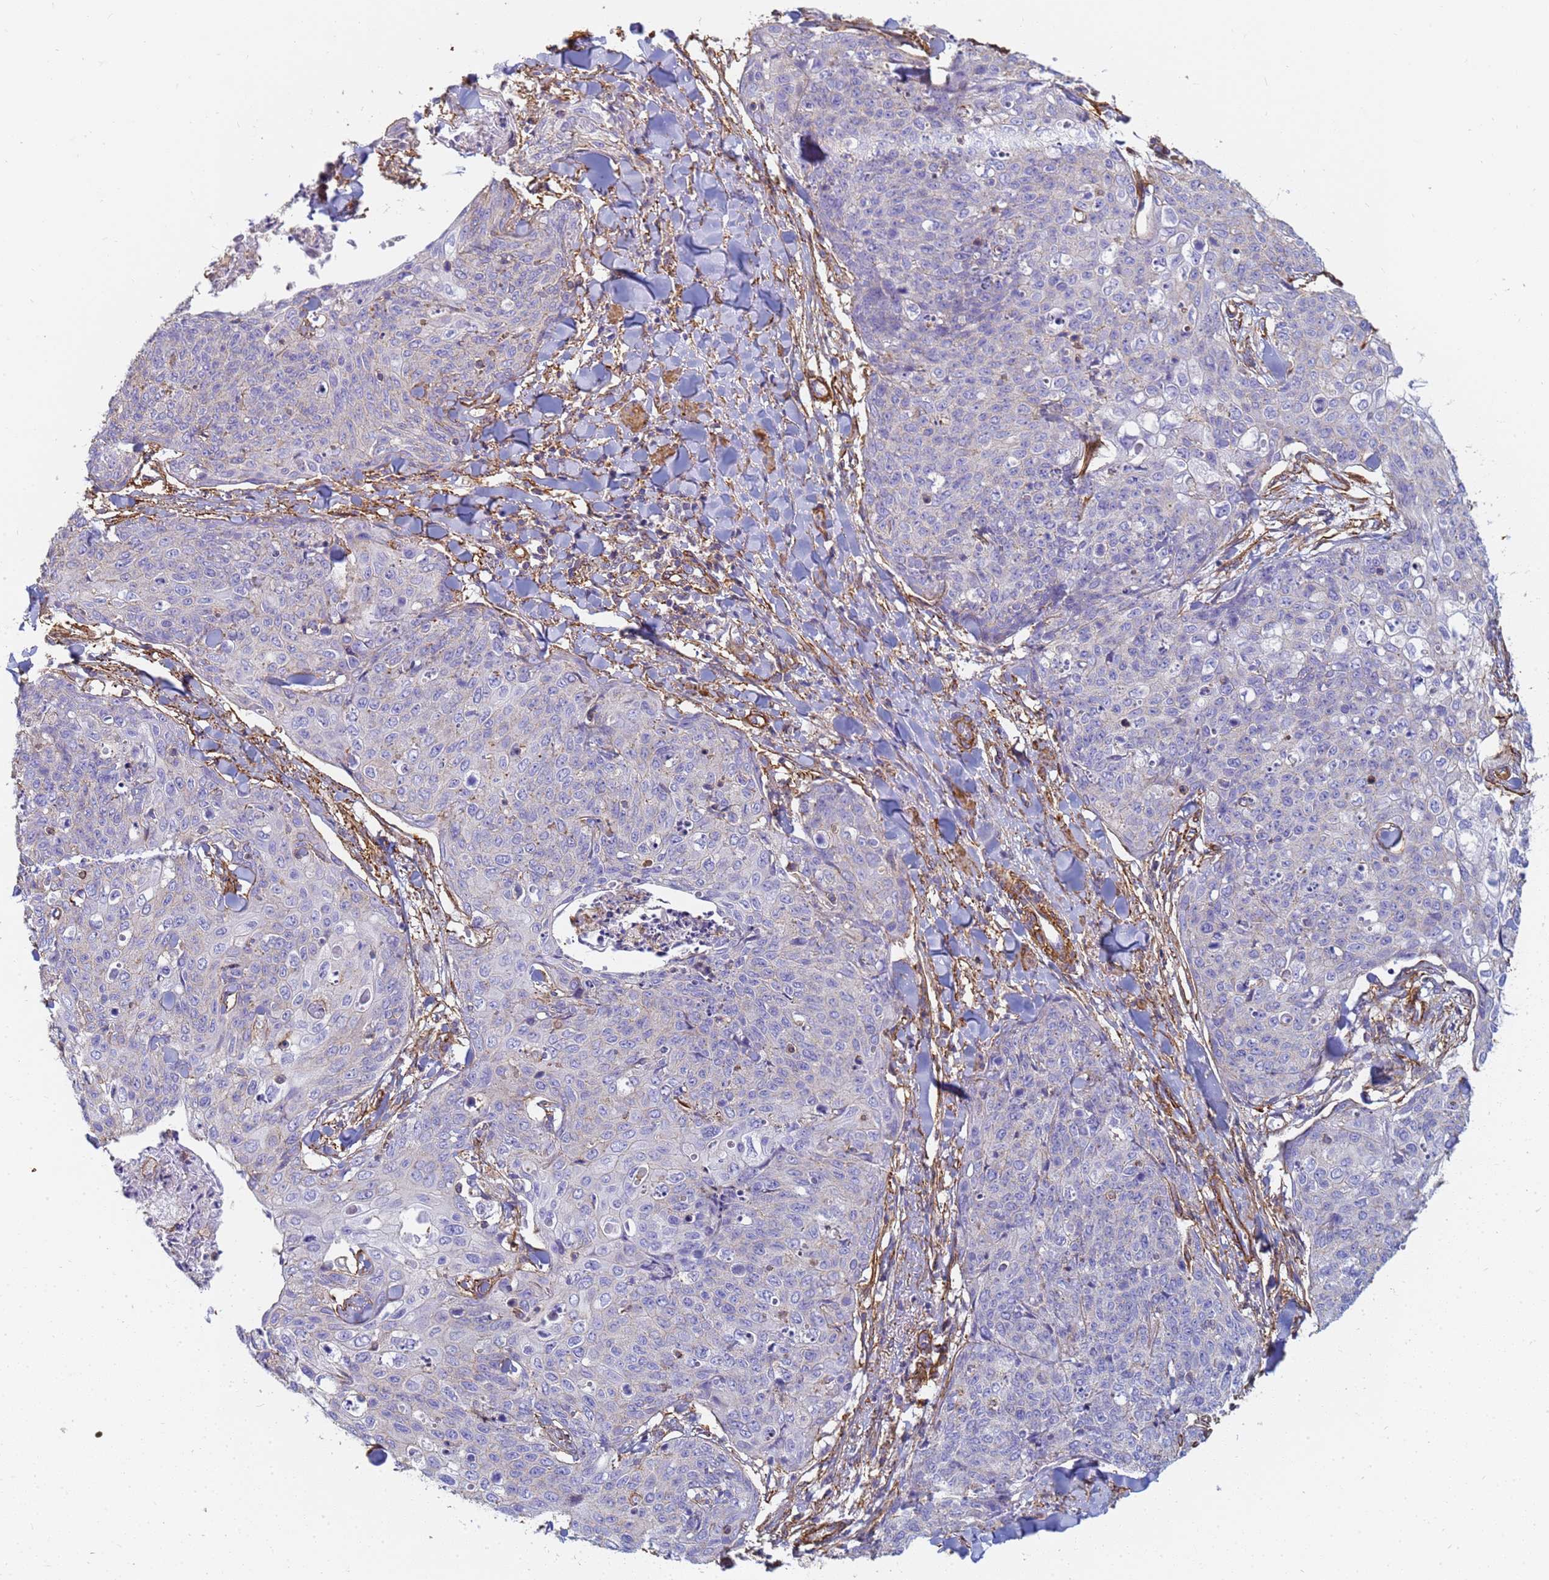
{"staining": {"intensity": "negative", "quantity": "none", "location": "none"}, "tissue": "skin cancer", "cell_type": "Tumor cells", "image_type": "cancer", "snomed": [{"axis": "morphology", "description": "Squamous cell carcinoma, NOS"}, {"axis": "topography", "description": "Skin"}, {"axis": "topography", "description": "Vulva"}], "caption": "Immunohistochemical staining of human squamous cell carcinoma (skin) shows no significant expression in tumor cells.", "gene": "TPM1", "patient": {"sex": "female", "age": 85}}